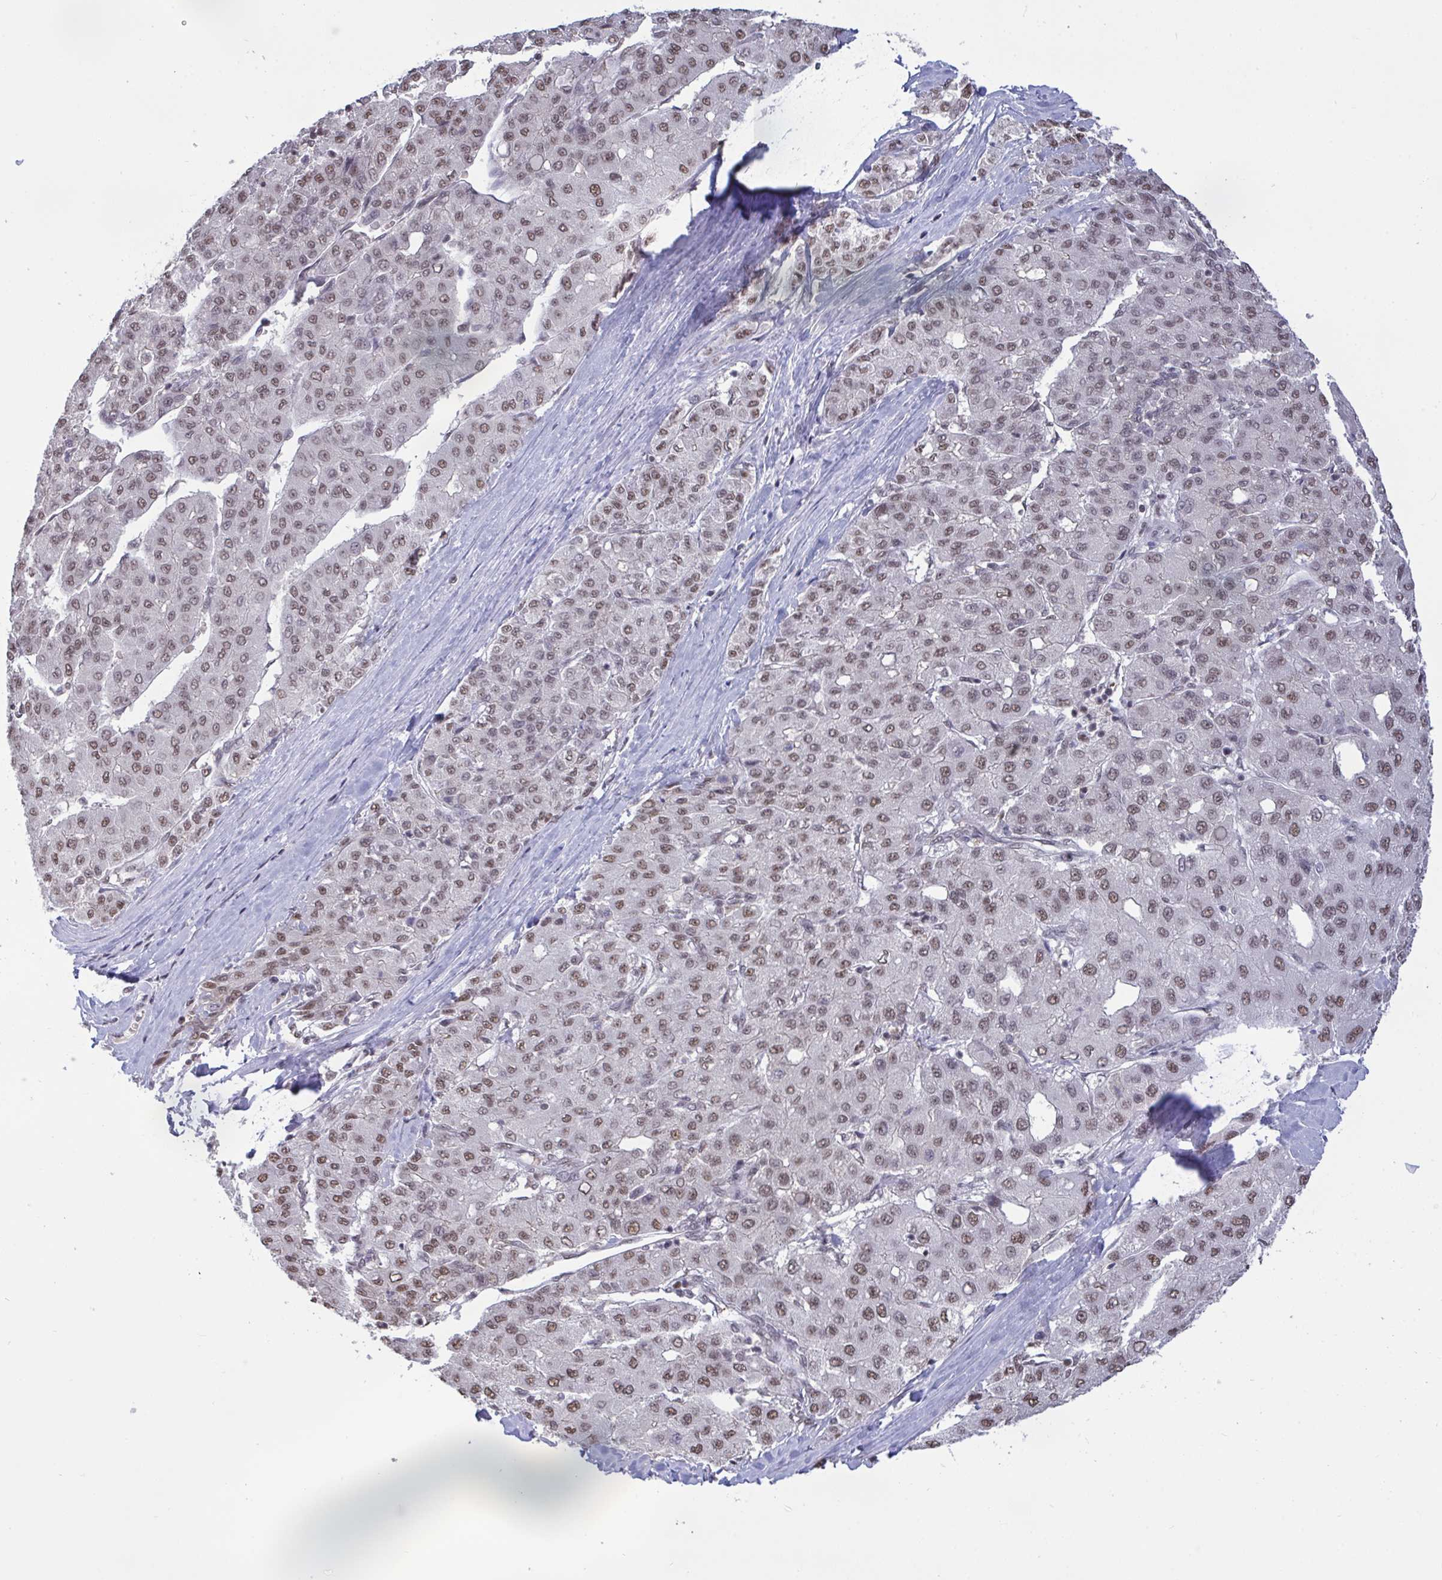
{"staining": {"intensity": "weak", "quantity": "25%-75%", "location": "nuclear"}, "tissue": "liver cancer", "cell_type": "Tumor cells", "image_type": "cancer", "snomed": [{"axis": "morphology", "description": "Carcinoma, Hepatocellular, NOS"}, {"axis": "topography", "description": "Liver"}], "caption": "A micrograph of human liver cancer (hepatocellular carcinoma) stained for a protein shows weak nuclear brown staining in tumor cells. Ihc stains the protein of interest in brown and the nuclei are stained blue.", "gene": "PUF60", "patient": {"sex": "male", "age": 65}}